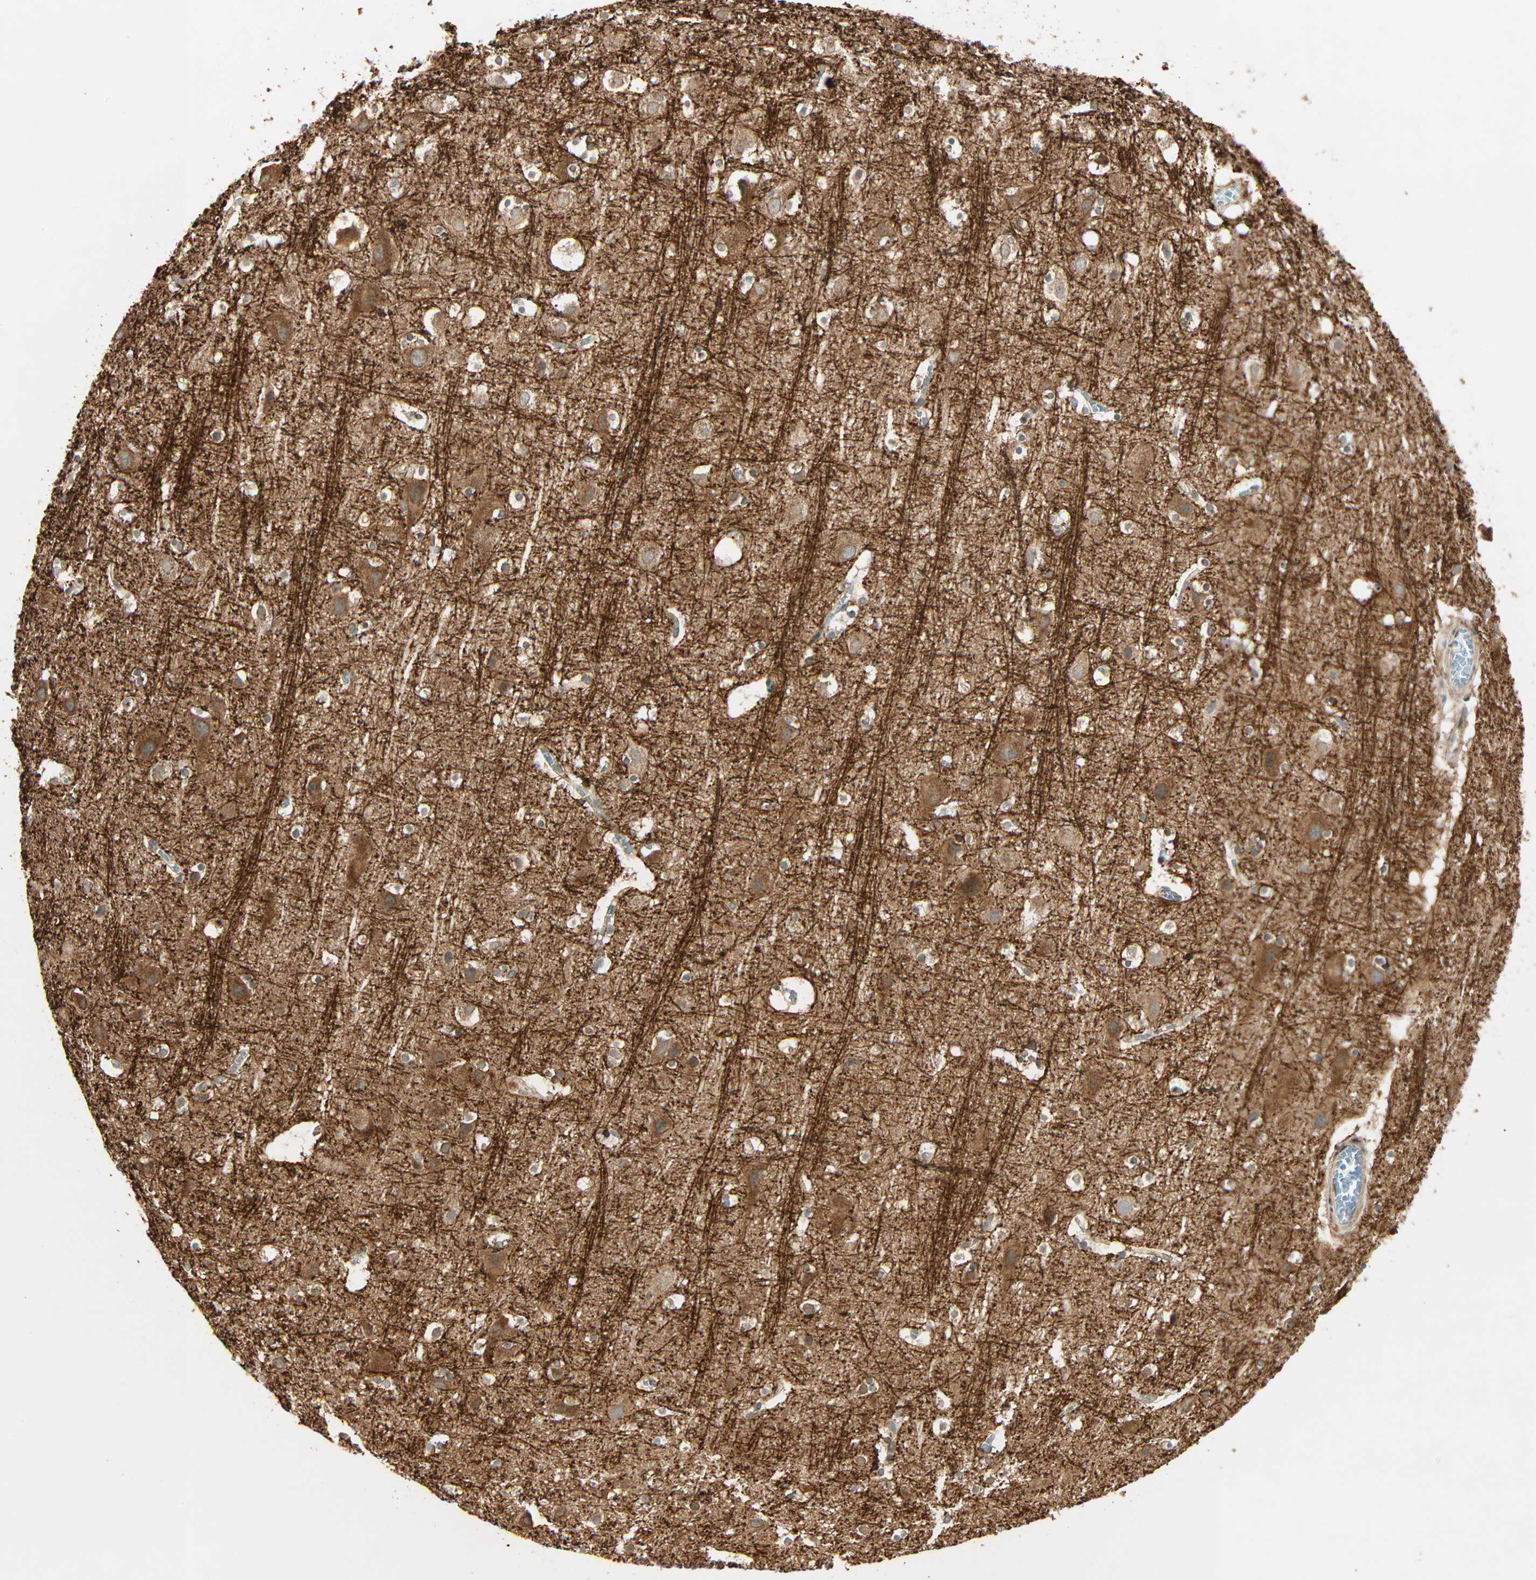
{"staining": {"intensity": "weak", "quantity": ">75%", "location": "cytoplasmic/membranous"}, "tissue": "cerebral cortex", "cell_type": "Endothelial cells", "image_type": "normal", "snomed": [{"axis": "morphology", "description": "Normal tissue, NOS"}, {"axis": "topography", "description": "Cerebral cortex"}], "caption": "The micrograph reveals immunohistochemical staining of unremarkable cerebral cortex. There is weak cytoplasmic/membranous expression is seen in approximately >75% of endothelial cells.", "gene": "PNPLA6", "patient": {"sex": "male", "age": 45}}